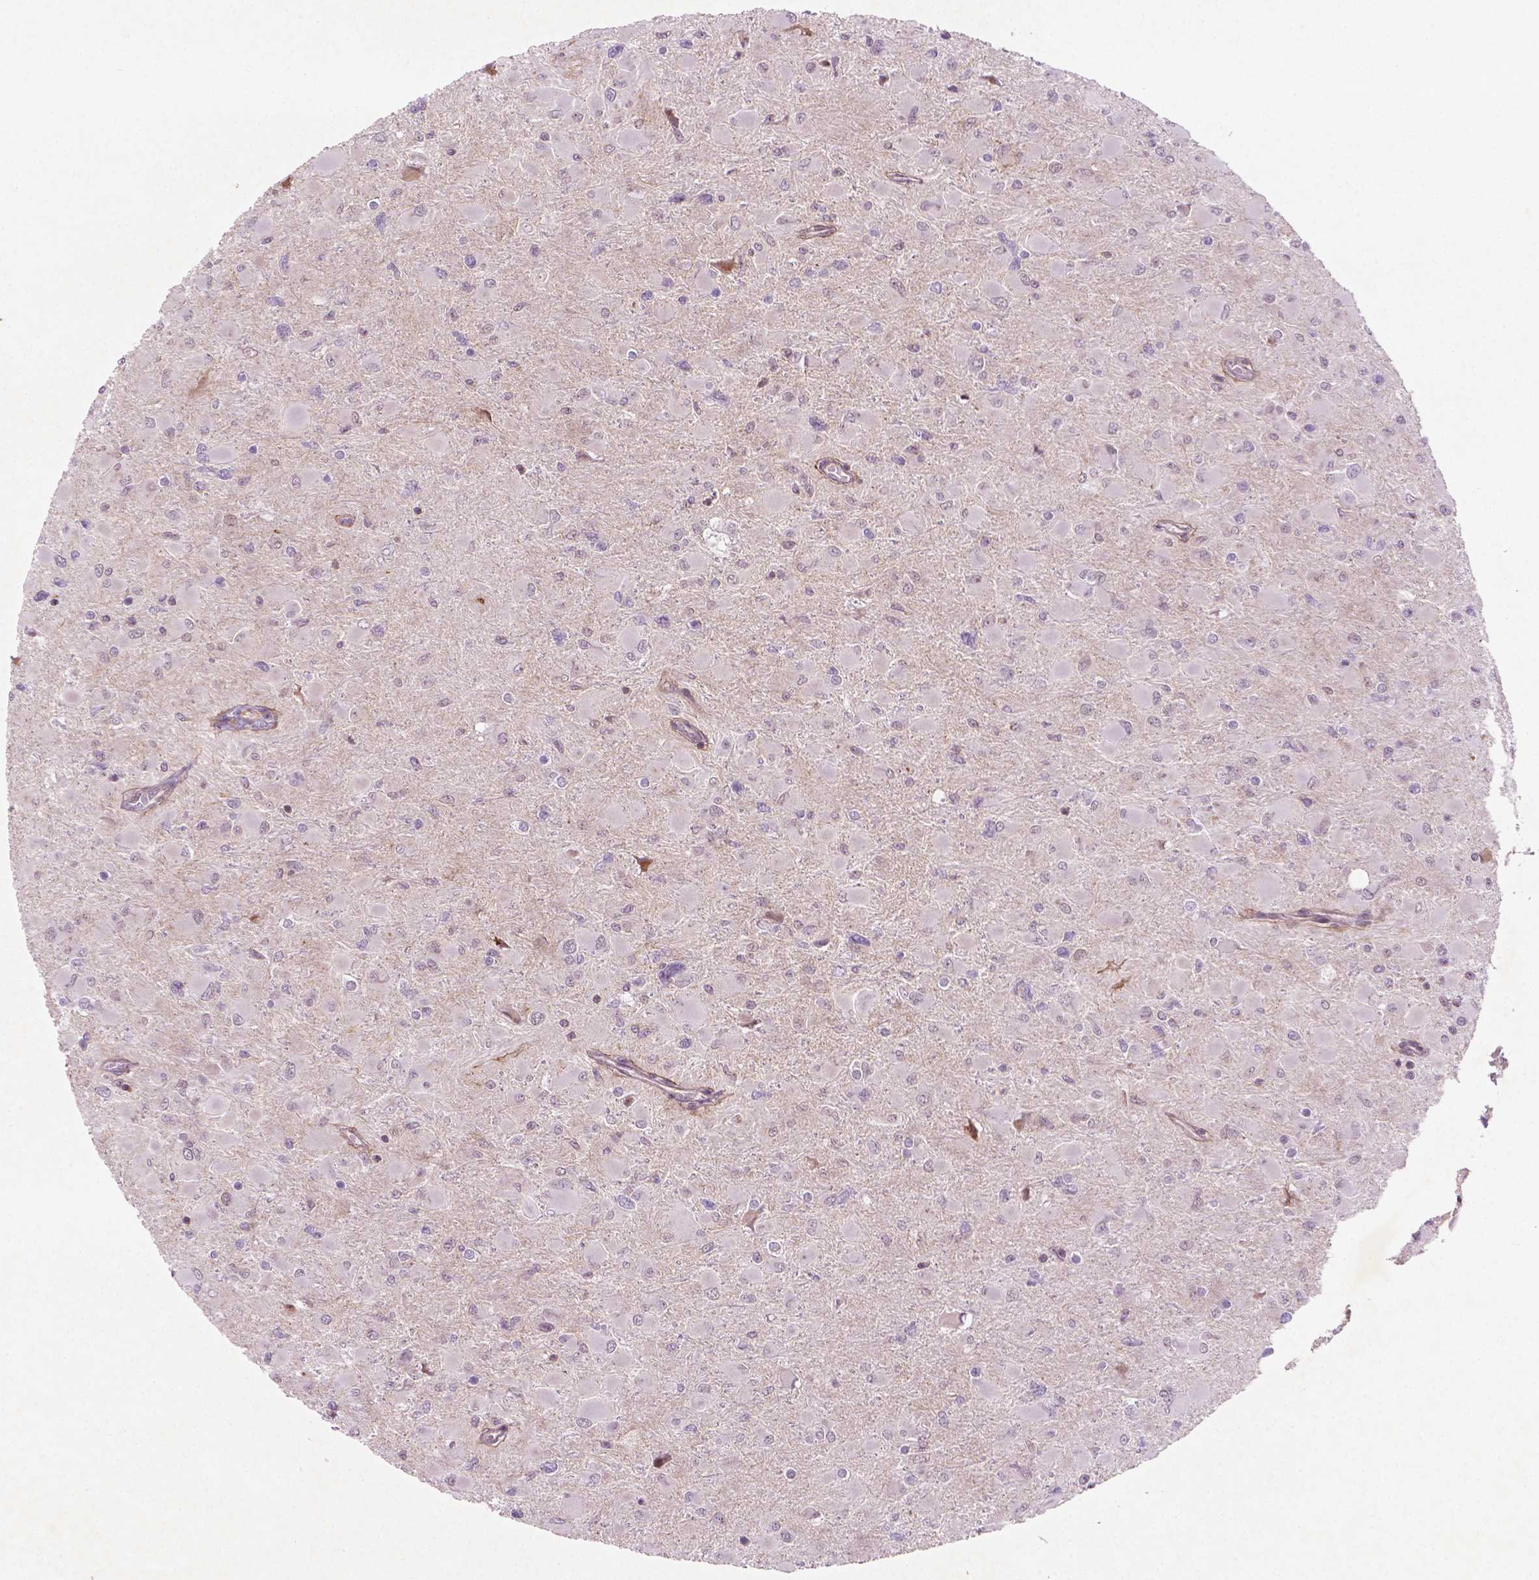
{"staining": {"intensity": "negative", "quantity": "none", "location": "none"}, "tissue": "glioma", "cell_type": "Tumor cells", "image_type": "cancer", "snomed": [{"axis": "morphology", "description": "Glioma, malignant, High grade"}, {"axis": "topography", "description": "Cerebral cortex"}], "caption": "Glioma was stained to show a protein in brown. There is no significant expression in tumor cells.", "gene": "TCHP", "patient": {"sex": "female", "age": 36}}